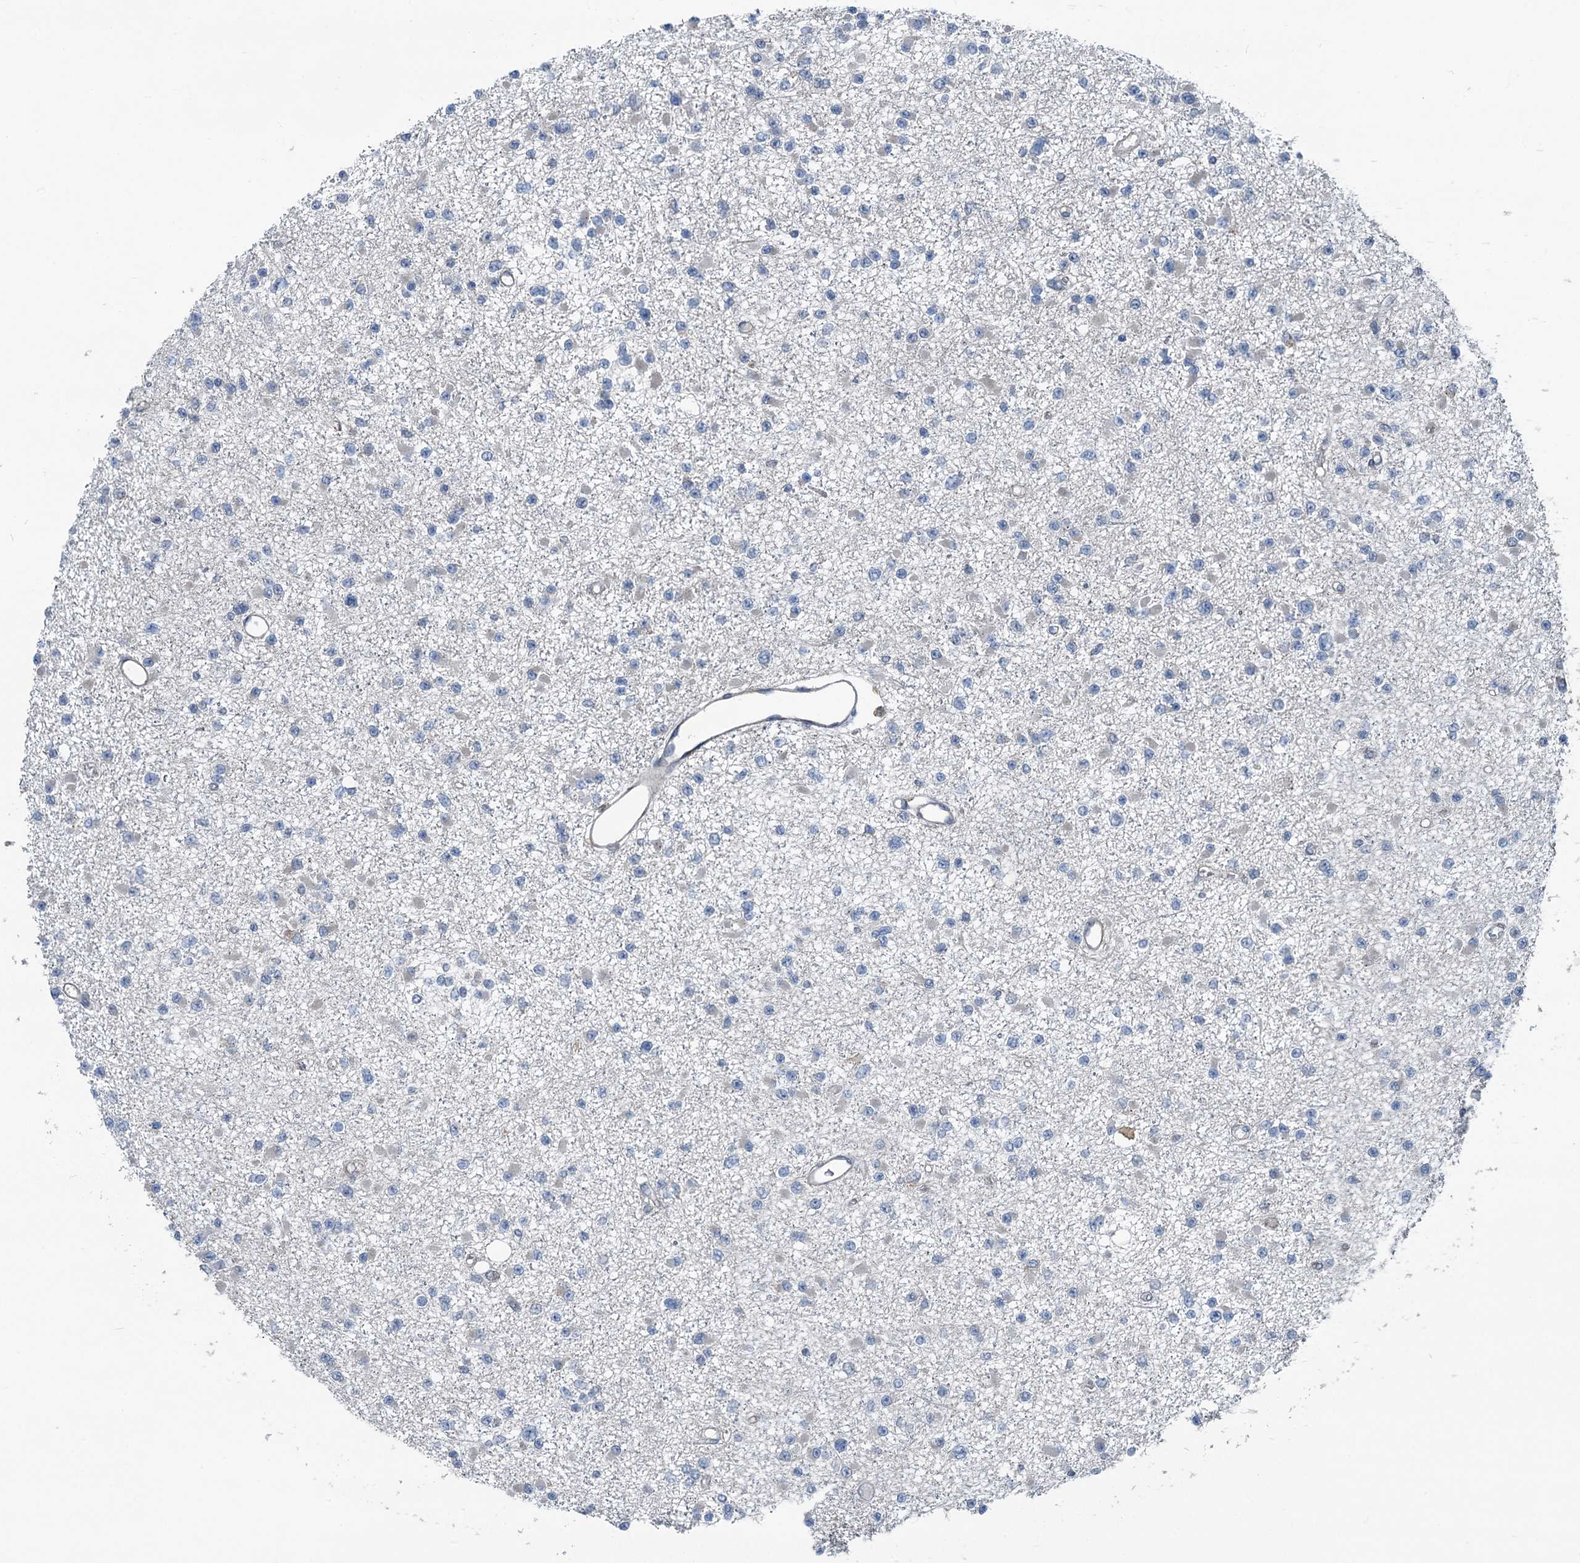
{"staining": {"intensity": "negative", "quantity": "none", "location": "none"}, "tissue": "glioma", "cell_type": "Tumor cells", "image_type": "cancer", "snomed": [{"axis": "morphology", "description": "Glioma, malignant, Low grade"}, {"axis": "topography", "description": "Brain"}], "caption": "Micrograph shows no significant protein staining in tumor cells of malignant low-grade glioma.", "gene": "GCLM", "patient": {"sex": "female", "age": 22}}